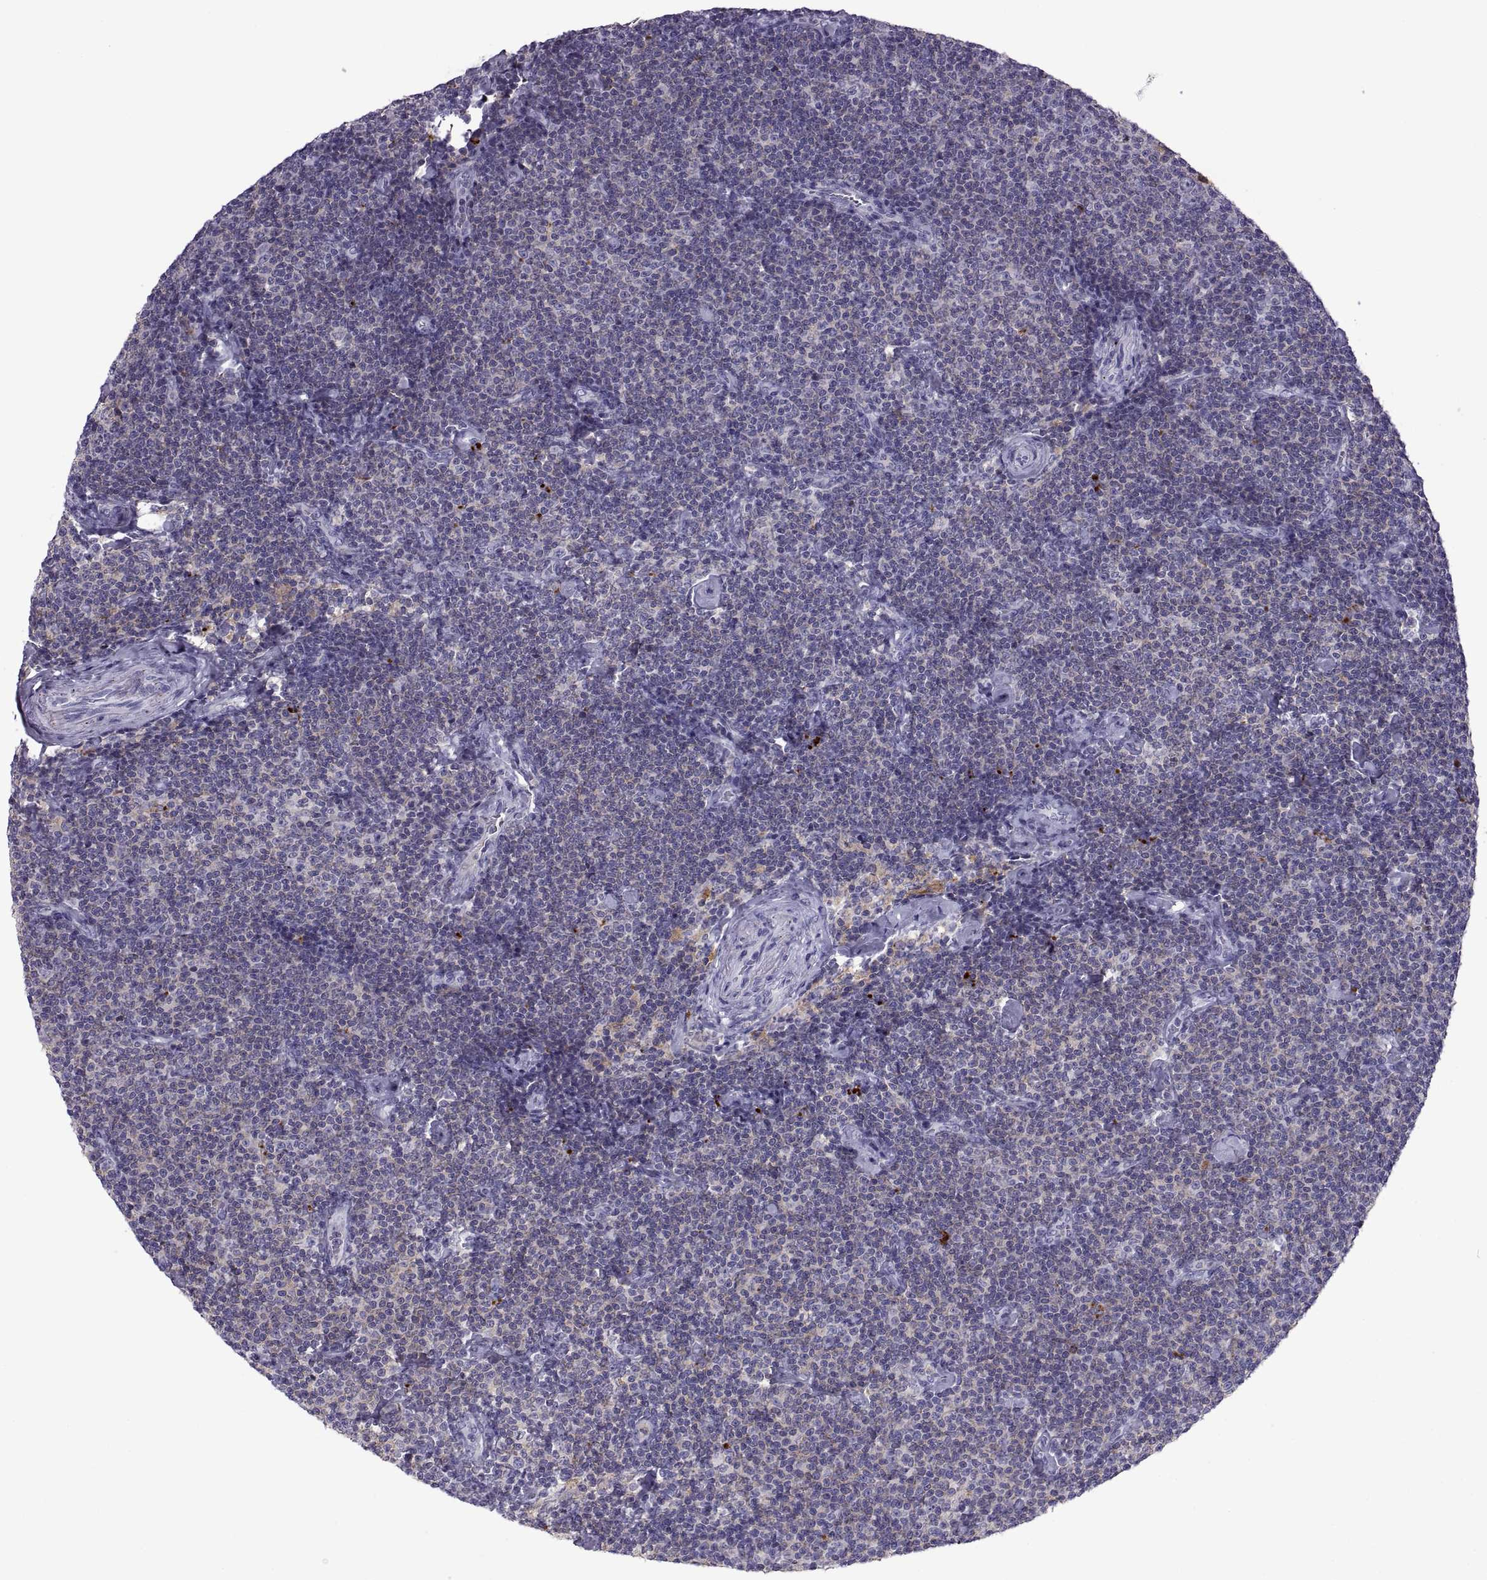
{"staining": {"intensity": "negative", "quantity": "none", "location": "none"}, "tissue": "lymphoma", "cell_type": "Tumor cells", "image_type": "cancer", "snomed": [{"axis": "morphology", "description": "Malignant lymphoma, non-Hodgkin's type, Low grade"}, {"axis": "topography", "description": "Lymph node"}], "caption": "Malignant lymphoma, non-Hodgkin's type (low-grade) was stained to show a protein in brown. There is no significant positivity in tumor cells.", "gene": "RGS19", "patient": {"sex": "male", "age": 81}}